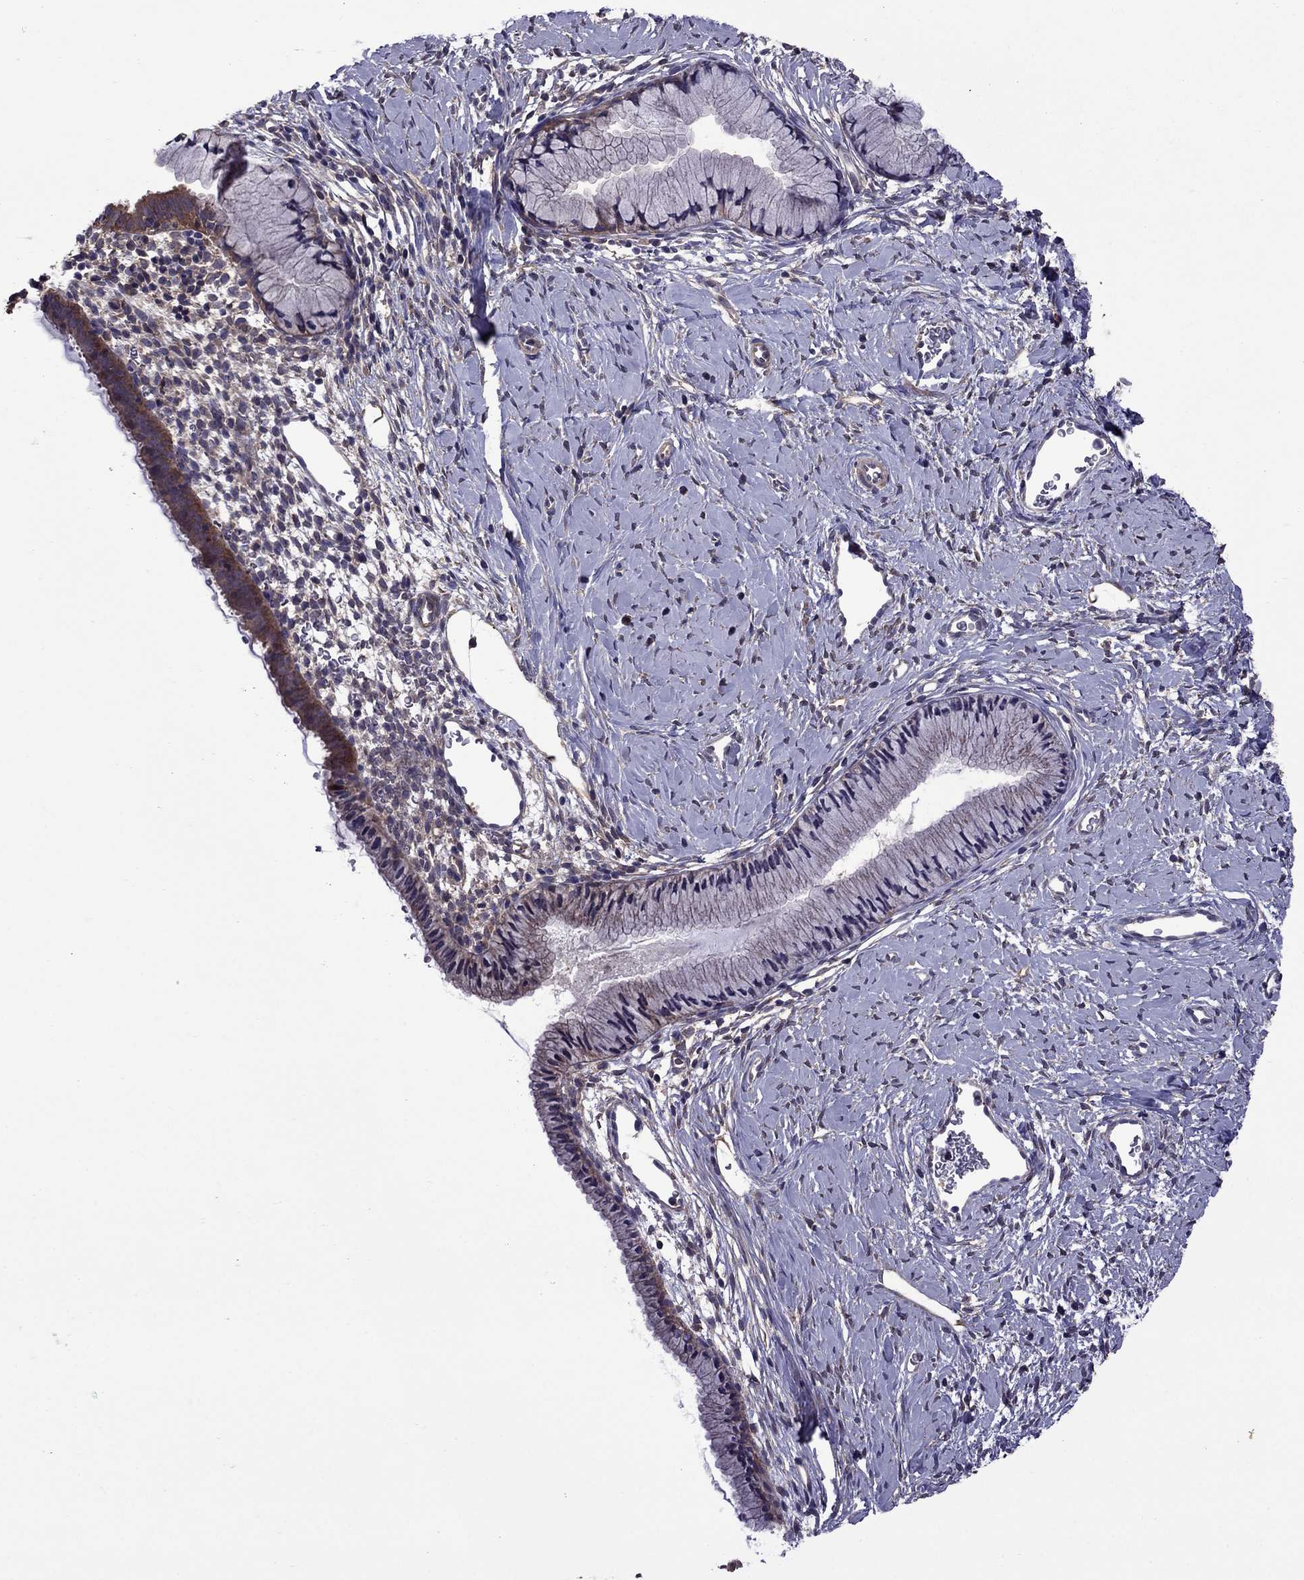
{"staining": {"intensity": "weak", "quantity": "25%-75%", "location": "cytoplasmic/membranous"}, "tissue": "cervix", "cell_type": "Glandular cells", "image_type": "normal", "snomed": [{"axis": "morphology", "description": "Normal tissue, NOS"}, {"axis": "topography", "description": "Cervix"}], "caption": "Unremarkable cervix exhibits weak cytoplasmic/membranous expression in approximately 25%-75% of glandular cells (Brightfield microscopy of DAB IHC at high magnification)..", "gene": "ITGB1", "patient": {"sex": "female", "age": 40}}